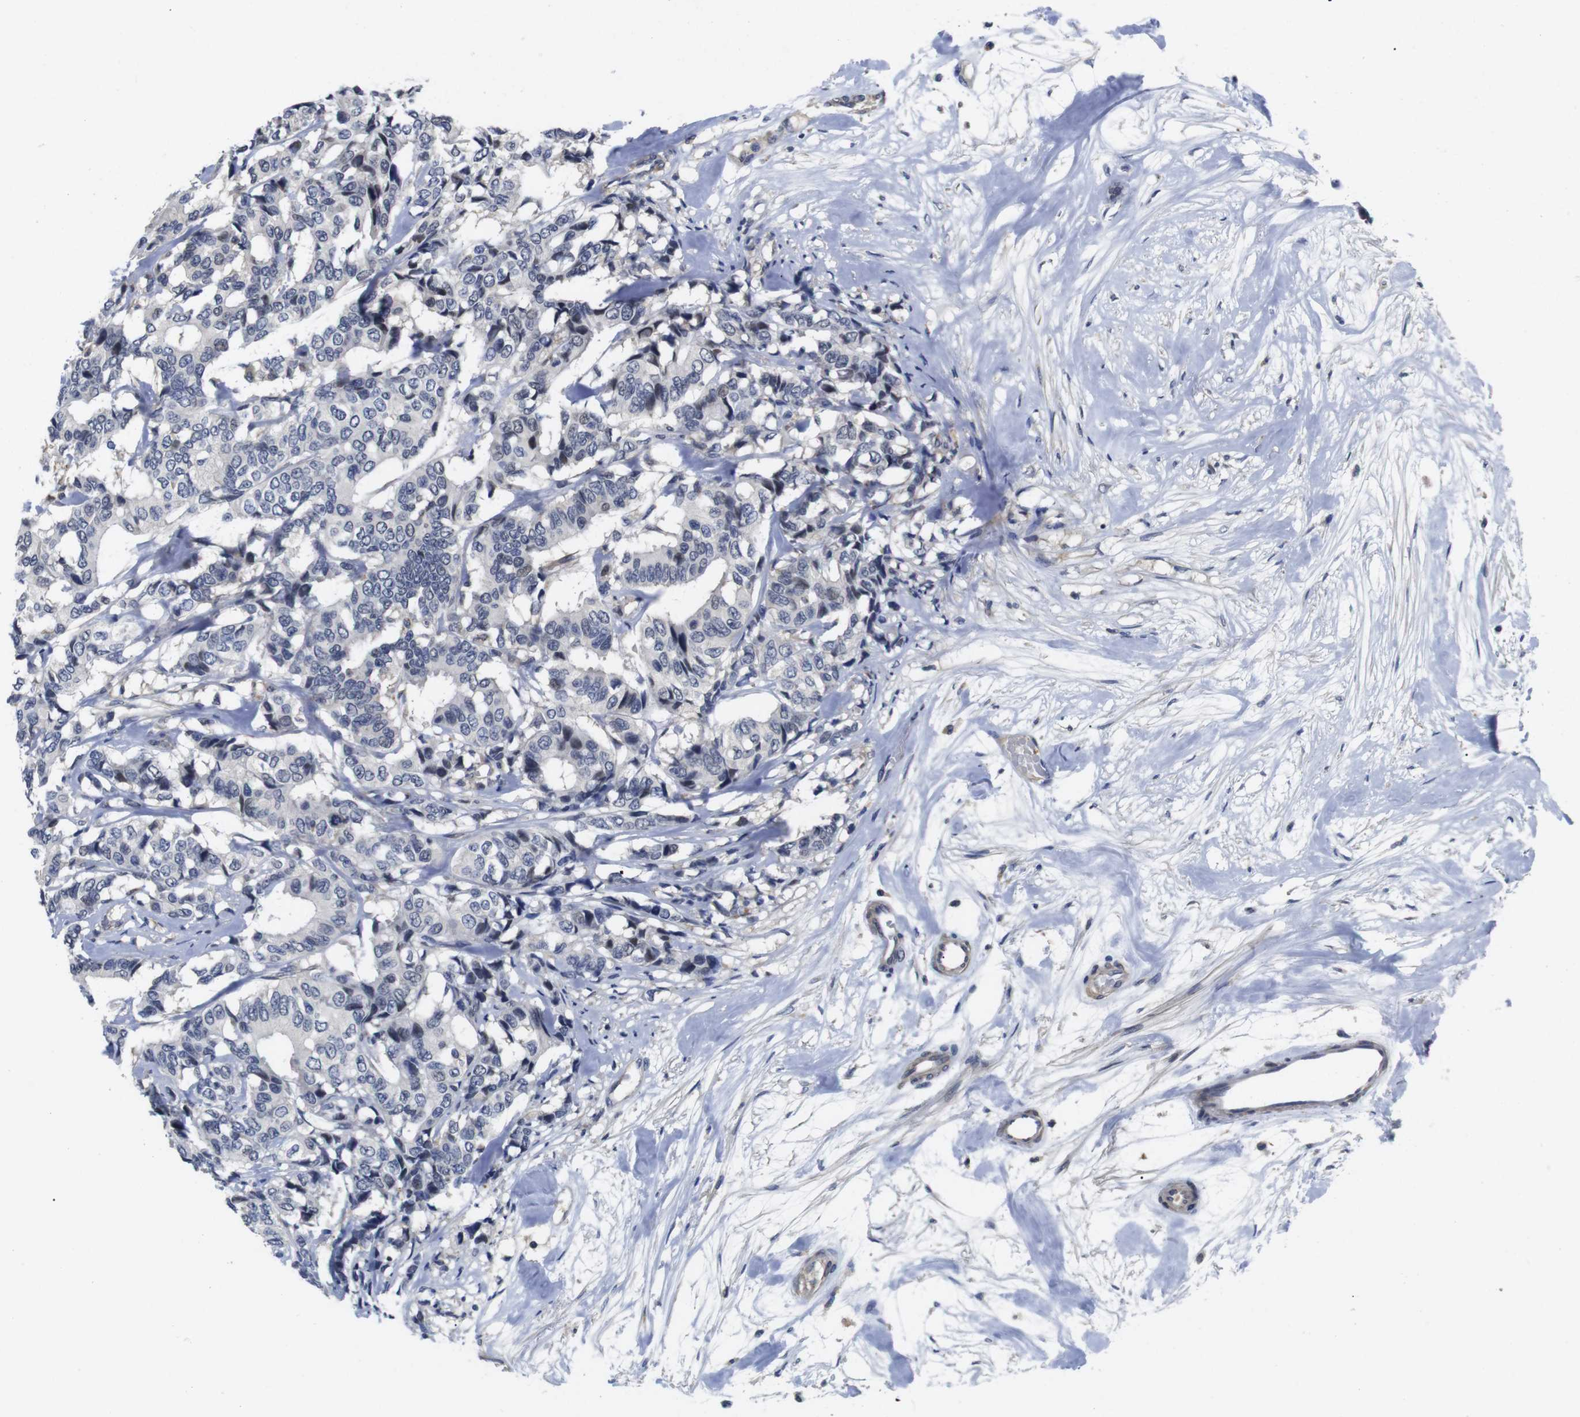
{"staining": {"intensity": "weak", "quantity": "<25%", "location": "nuclear"}, "tissue": "breast cancer", "cell_type": "Tumor cells", "image_type": "cancer", "snomed": [{"axis": "morphology", "description": "Duct carcinoma"}, {"axis": "topography", "description": "Breast"}], "caption": "Tumor cells are negative for brown protein staining in breast cancer (intraductal carcinoma).", "gene": "FNTA", "patient": {"sex": "female", "age": 87}}